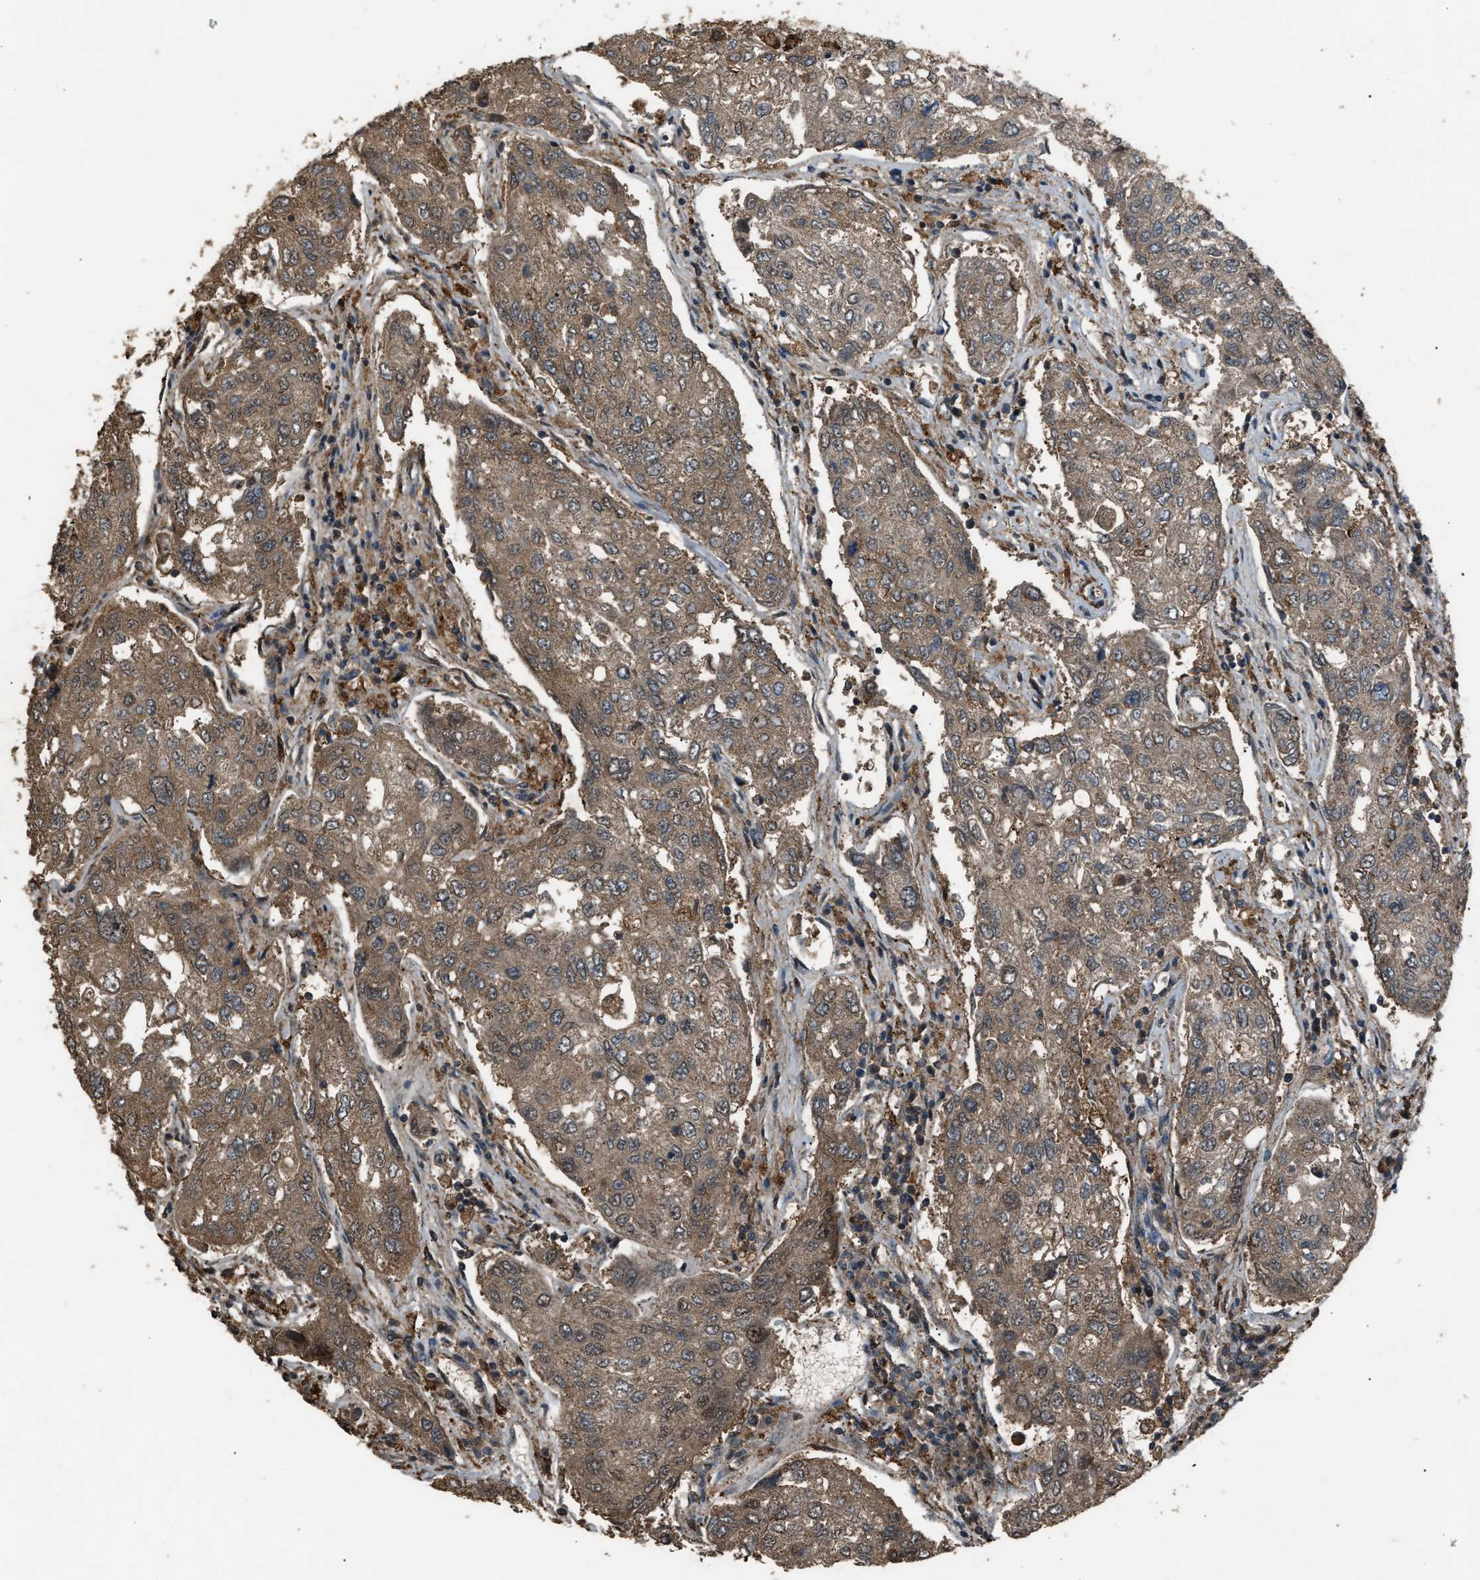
{"staining": {"intensity": "moderate", "quantity": ">75%", "location": "cytoplasmic/membranous"}, "tissue": "urothelial cancer", "cell_type": "Tumor cells", "image_type": "cancer", "snomed": [{"axis": "morphology", "description": "Urothelial carcinoma, High grade"}, {"axis": "topography", "description": "Lymph node"}, {"axis": "topography", "description": "Urinary bladder"}], "caption": "Immunohistochemistry staining of urothelial cancer, which shows medium levels of moderate cytoplasmic/membranous expression in about >75% of tumor cells indicating moderate cytoplasmic/membranous protein expression. The staining was performed using DAB (3,3'-diaminobenzidine) (brown) for protein detection and nuclei were counterstained in hematoxylin (blue).", "gene": "PSMD1", "patient": {"sex": "male", "age": 51}}